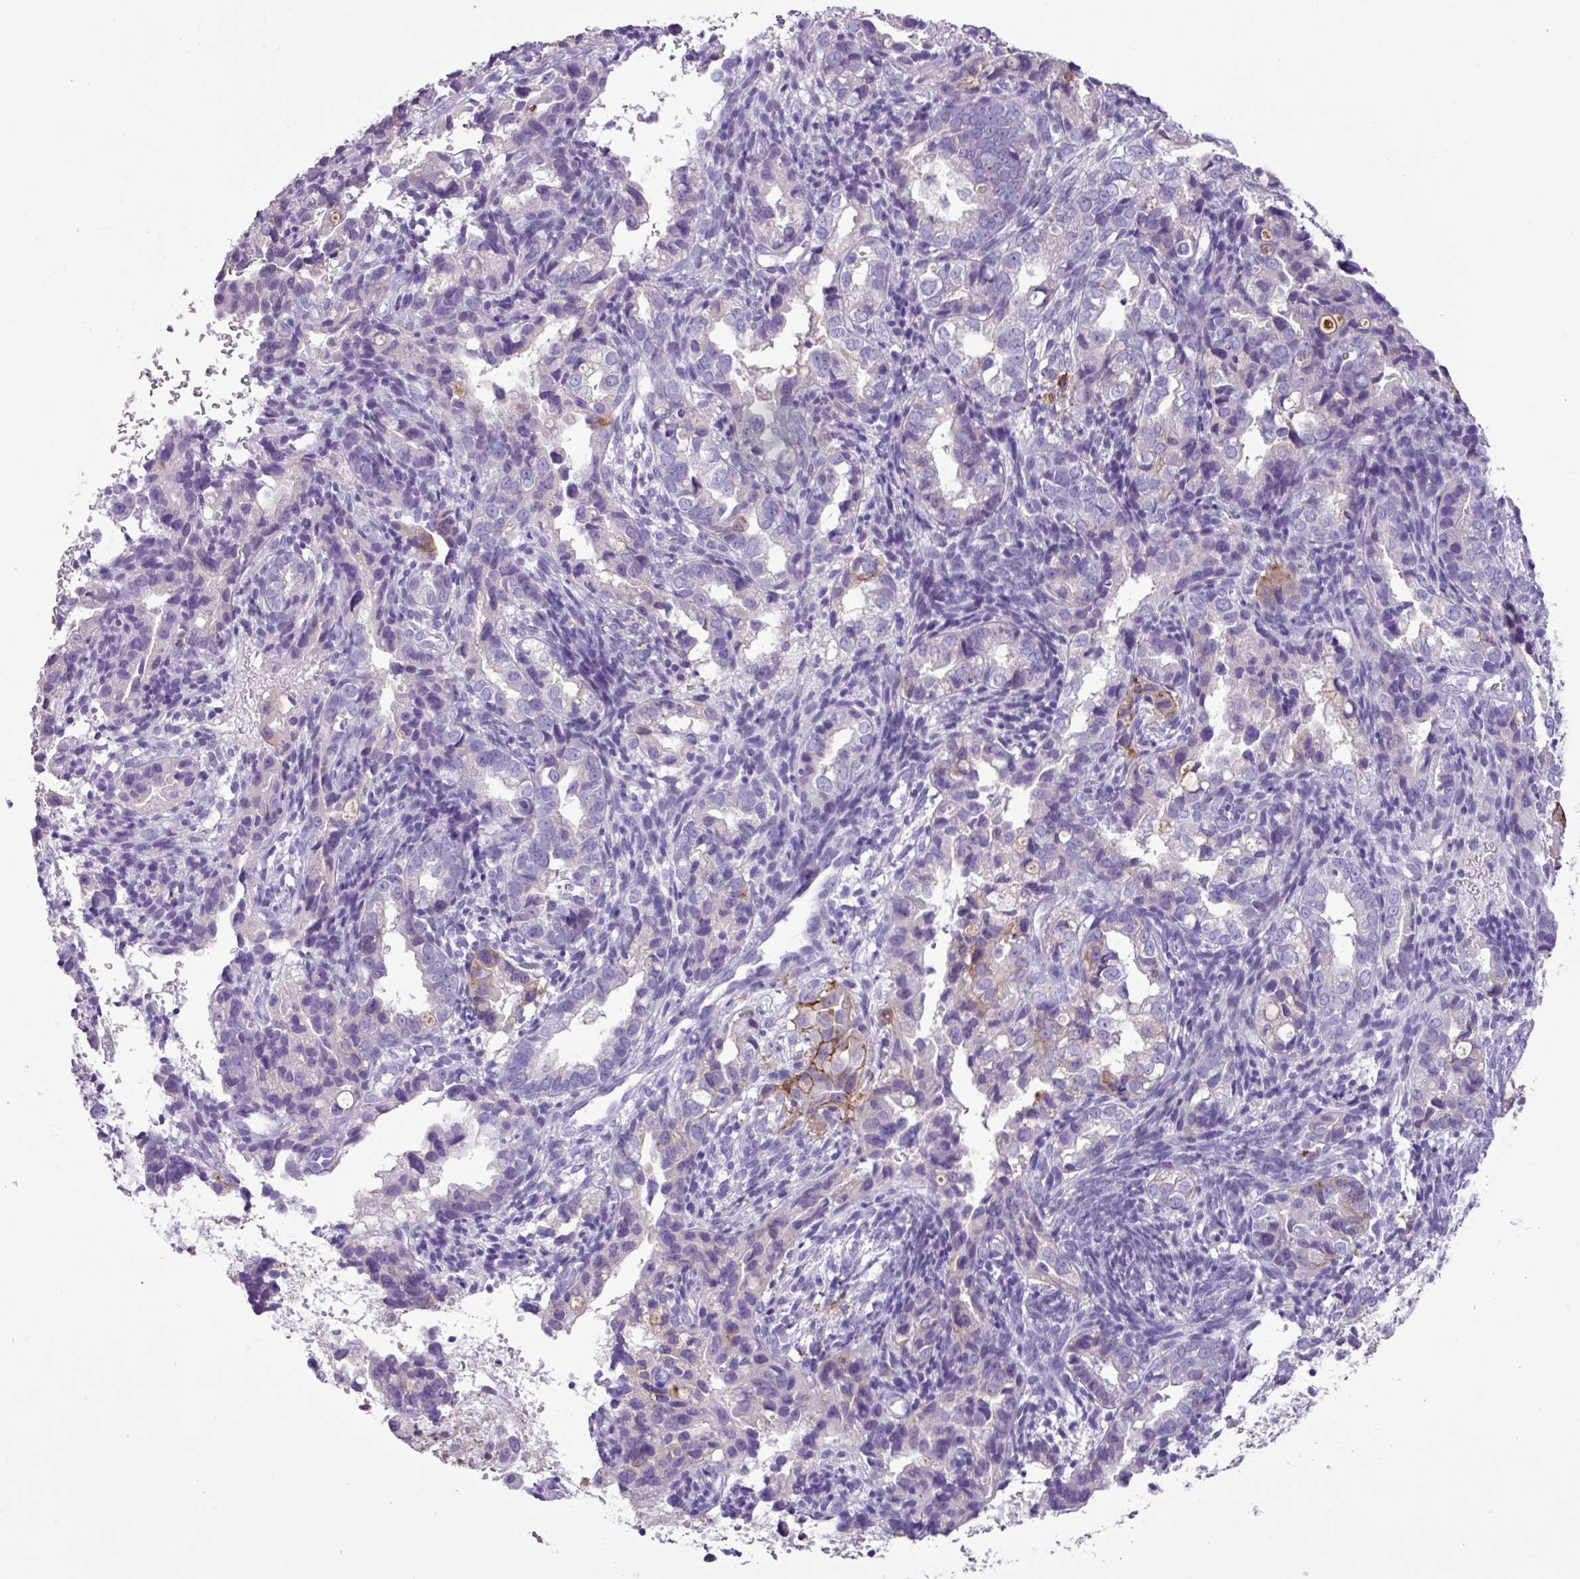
{"staining": {"intensity": "negative", "quantity": "none", "location": "none"}, "tissue": "endometrial cancer", "cell_type": "Tumor cells", "image_type": "cancer", "snomed": [{"axis": "morphology", "description": "Adenocarcinoma, NOS"}, {"axis": "topography", "description": "Endometrium"}], "caption": "Endometrial cancer (adenocarcinoma) stained for a protein using immunohistochemistry (IHC) exhibits no staining tumor cells.", "gene": "CYSTM1", "patient": {"sex": "female", "age": 57}}